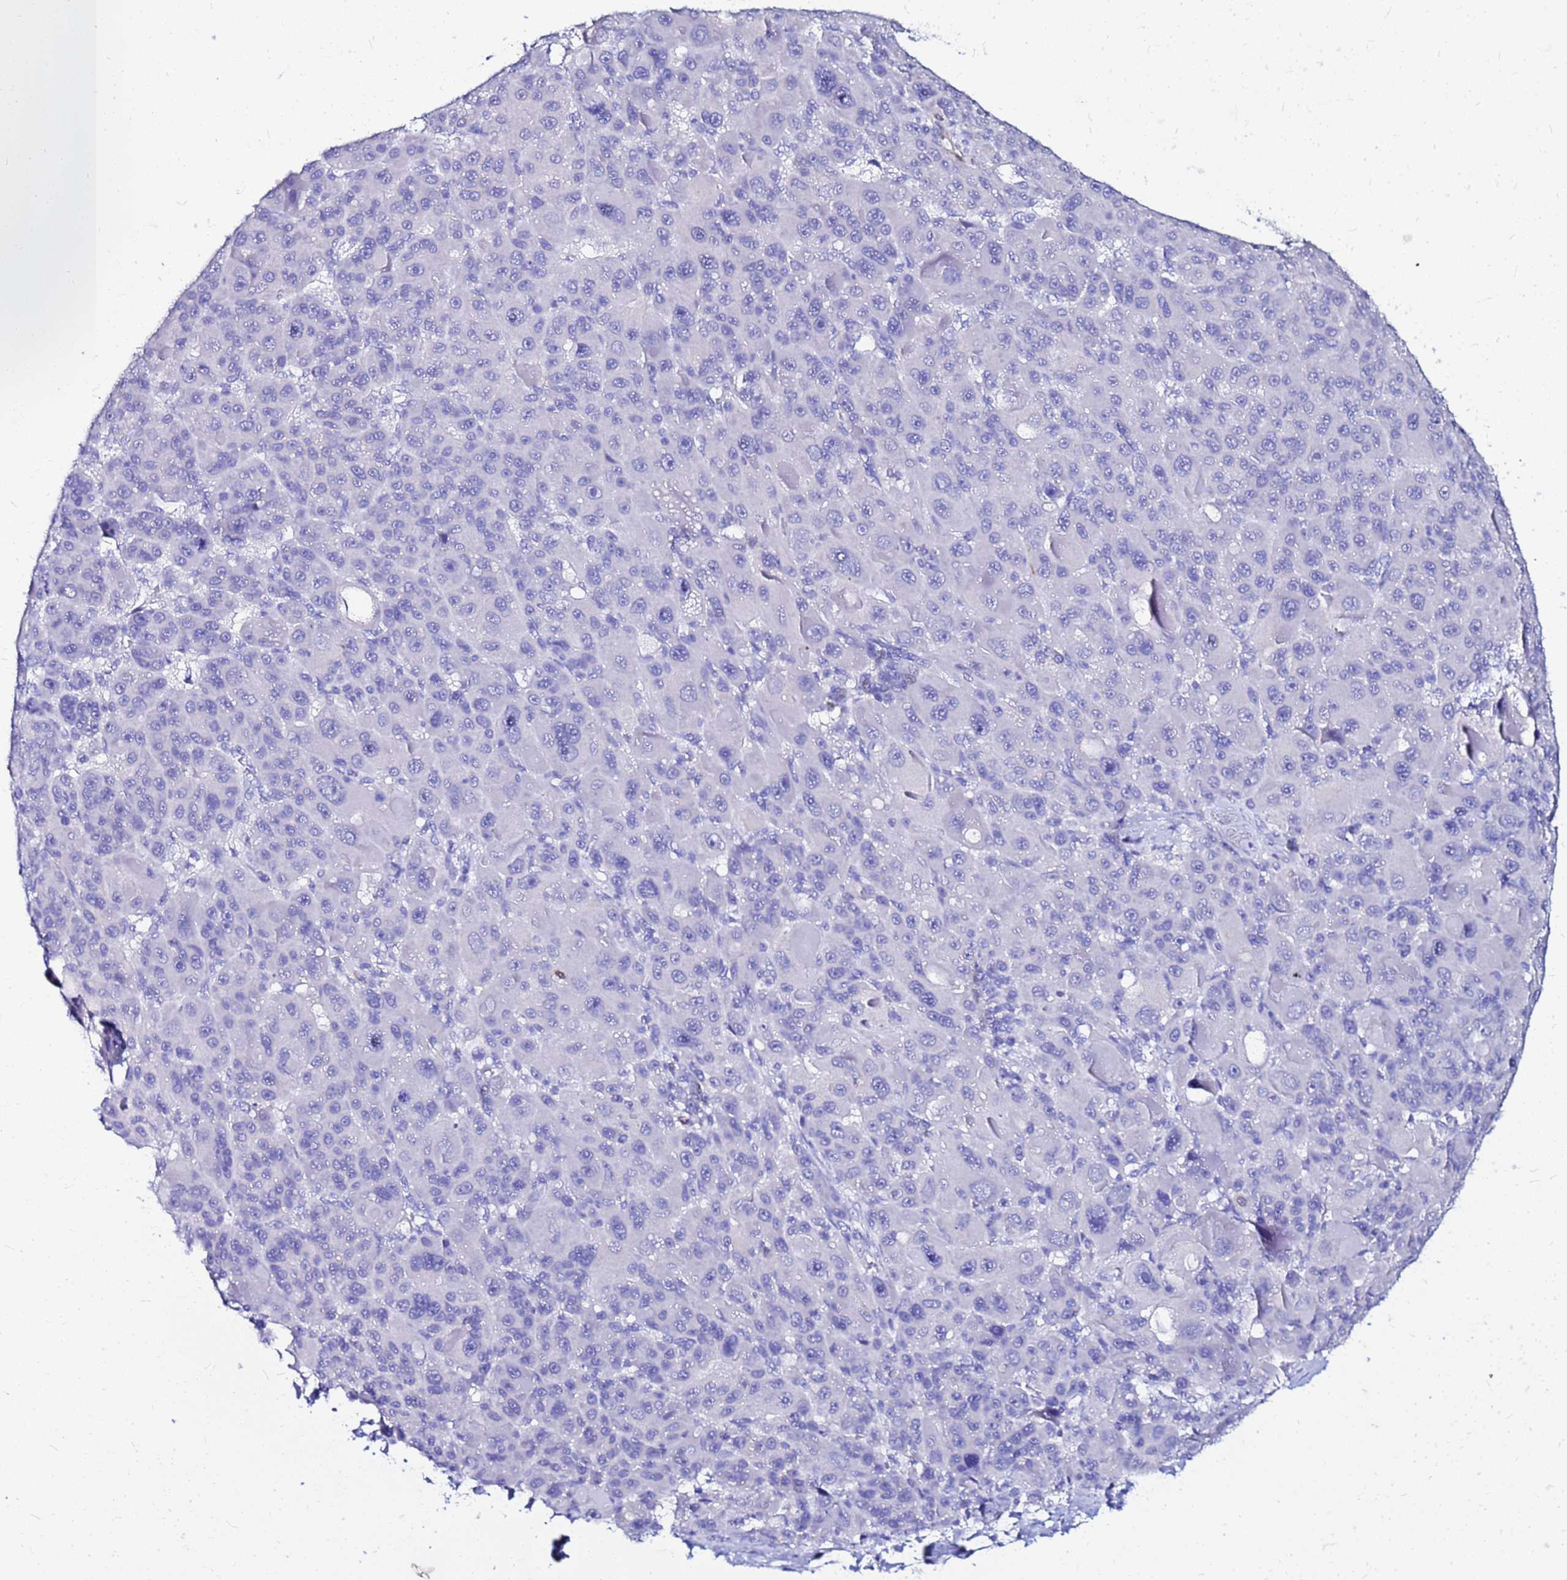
{"staining": {"intensity": "negative", "quantity": "none", "location": "none"}, "tissue": "liver cancer", "cell_type": "Tumor cells", "image_type": "cancer", "snomed": [{"axis": "morphology", "description": "Carcinoma, Hepatocellular, NOS"}, {"axis": "topography", "description": "Liver"}], "caption": "Liver cancer was stained to show a protein in brown. There is no significant staining in tumor cells. The staining is performed using DAB (3,3'-diaminobenzidine) brown chromogen with nuclei counter-stained in using hematoxylin.", "gene": "PPP1R14C", "patient": {"sex": "male", "age": 76}}